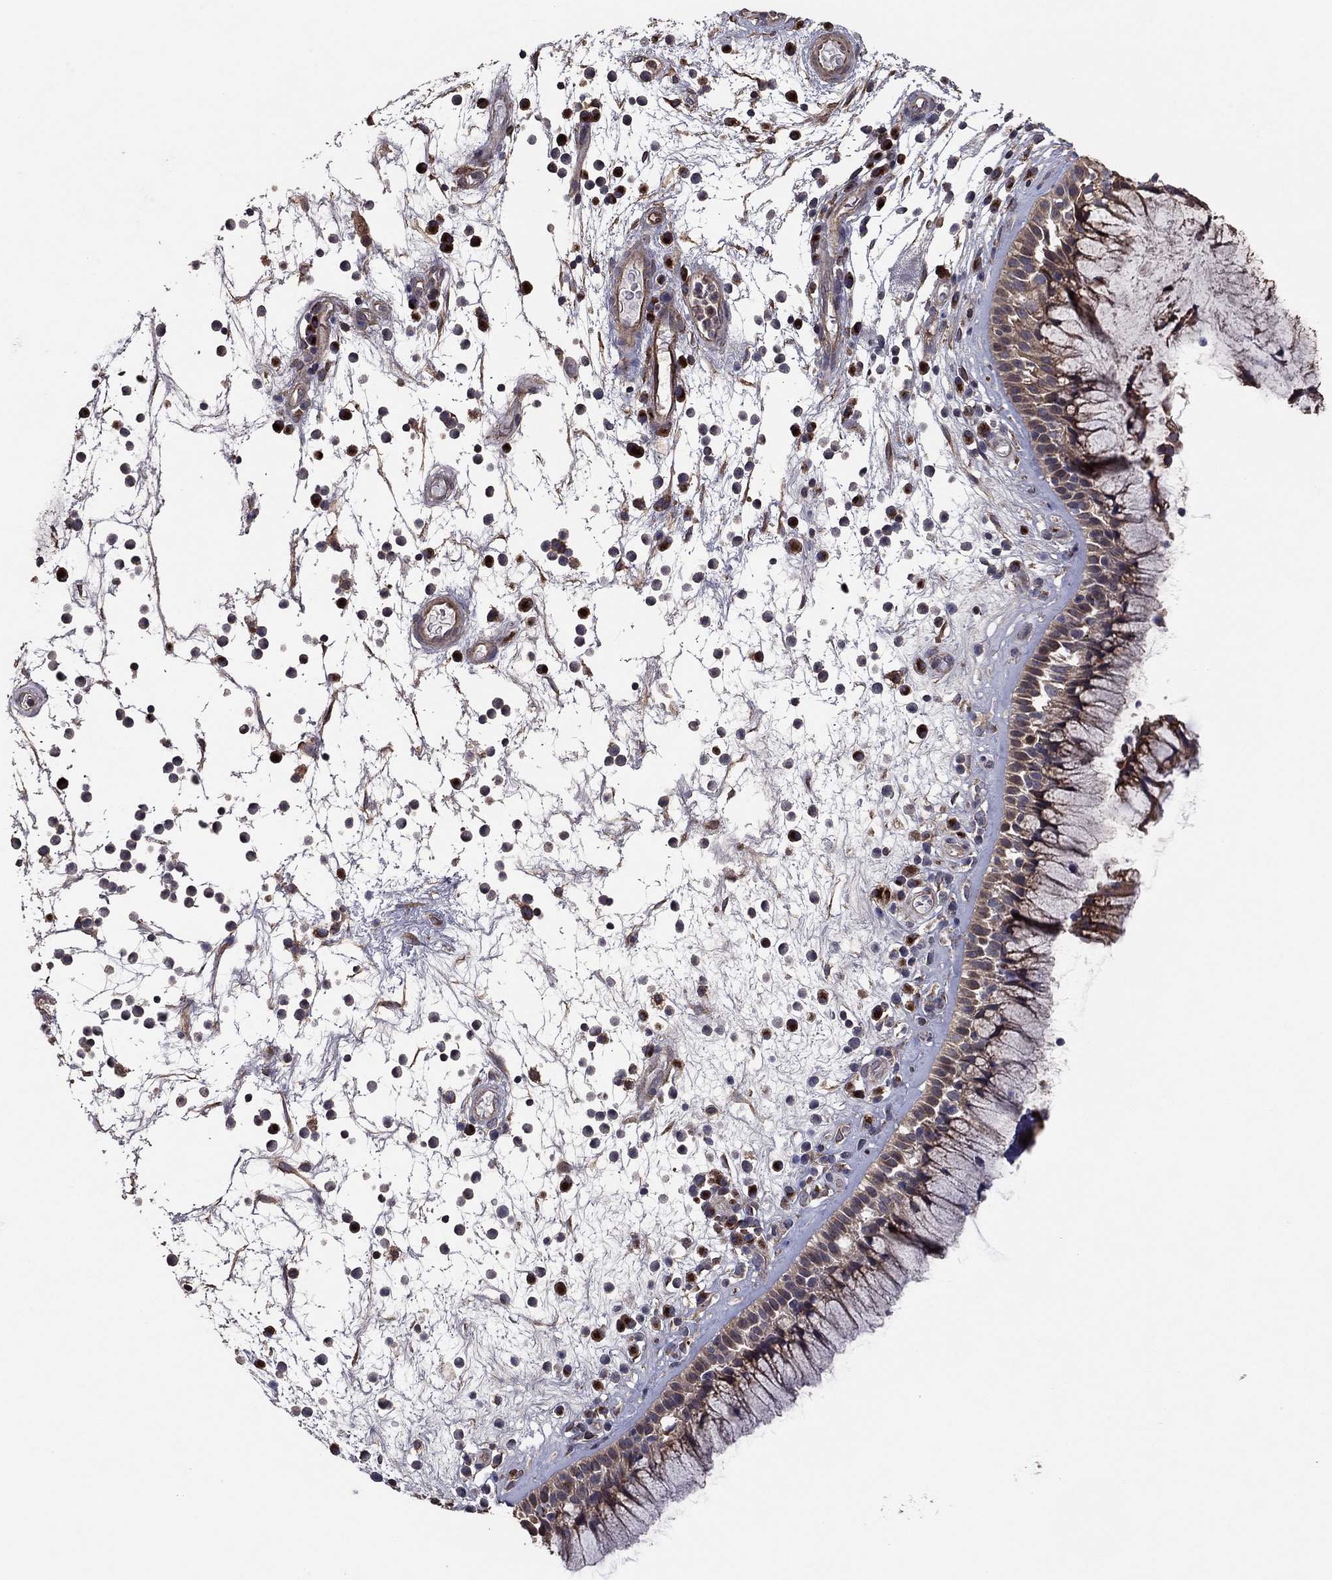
{"staining": {"intensity": "moderate", "quantity": "25%-75%", "location": "cytoplasmic/membranous"}, "tissue": "nasopharynx", "cell_type": "Respiratory epithelial cells", "image_type": "normal", "snomed": [{"axis": "morphology", "description": "Normal tissue, NOS"}, {"axis": "topography", "description": "Nasopharynx"}], "caption": "The photomicrograph exhibits immunohistochemical staining of benign nasopharynx. There is moderate cytoplasmic/membranous staining is identified in about 25%-75% of respiratory epithelial cells. (Stains: DAB (3,3'-diaminobenzidine) in brown, nuclei in blue, Microscopy: brightfield microscopy at high magnification).", "gene": "FLT4", "patient": {"sex": "male", "age": 77}}